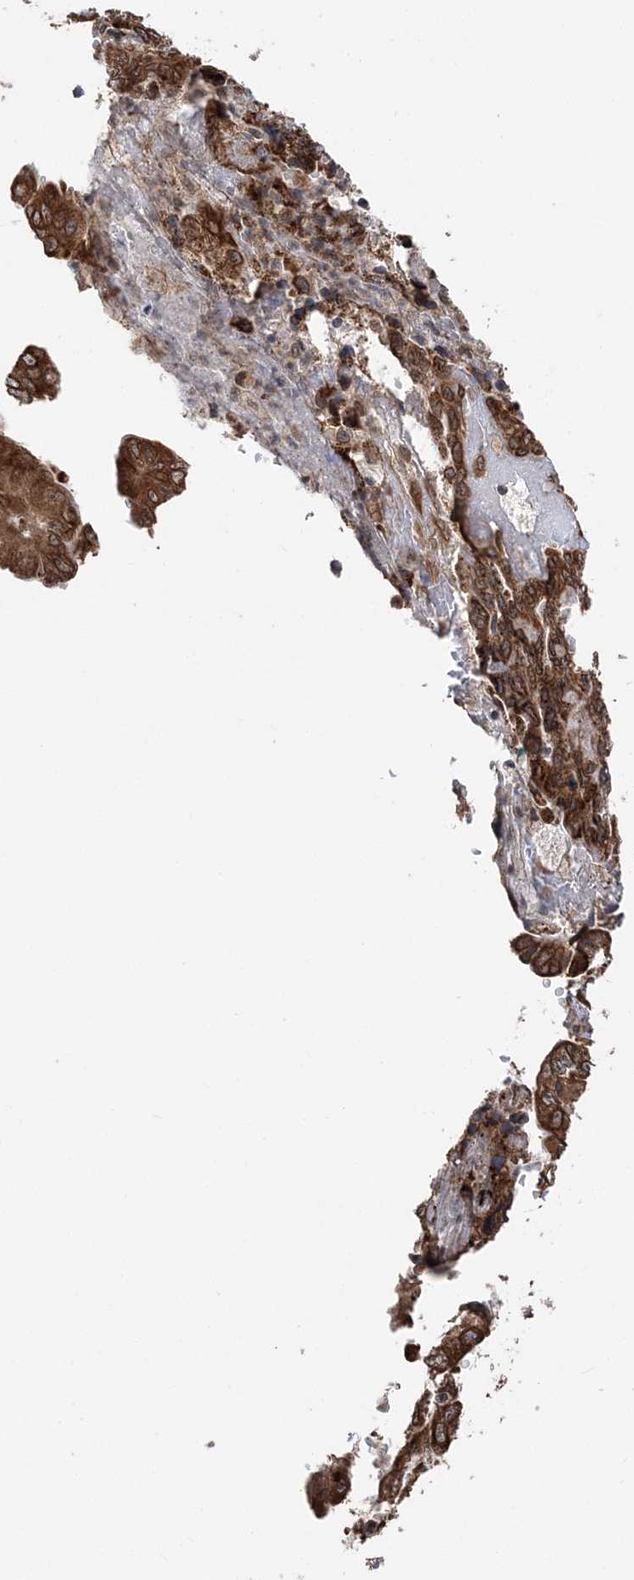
{"staining": {"intensity": "strong", "quantity": ">75%", "location": "cytoplasmic/membranous"}, "tissue": "pancreatic cancer", "cell_type": "Tumor cells", "image_type": "cancer", "snomed": [{"axis": "morphology", "description": "Adenocarcinoma, NOS"}, {"axis": "topography", "description": "Pancreas"}], "caption": "Pancreatic adenocarcinoma stained for a protein (brown) exhibits strong cytoplasmic/membranous positive positivity in approximately >75% of tumor cells.", "gene": "TMED10", "patient": {"sex": "male", "age": 51}}